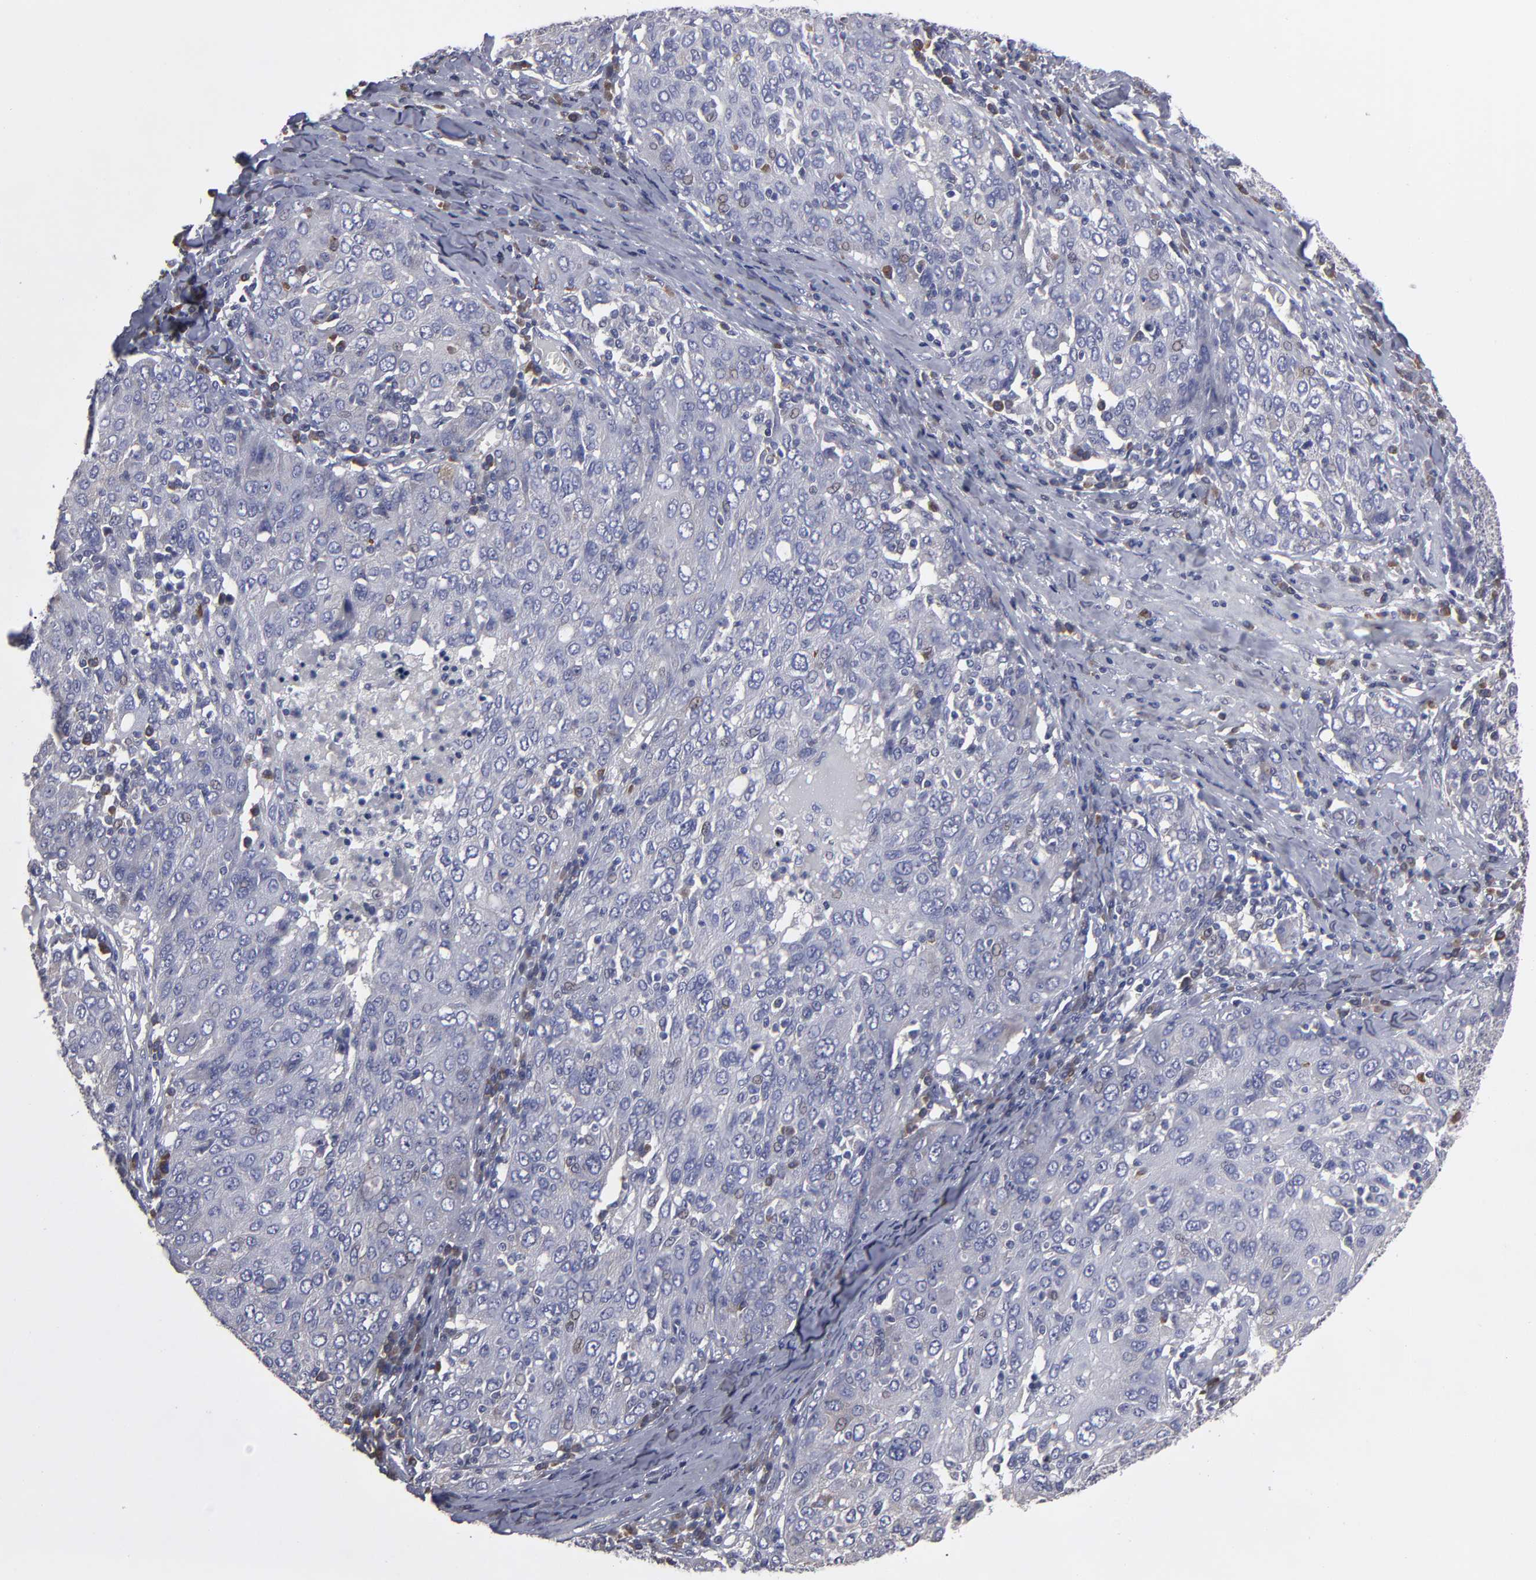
{"staining": {"intensity": "weak", "quantity": "<25%", "location": "nuclear"}, "tissue": "ovarian cancer", "cell_type": "Tumor cells", "image_type": "cancer", "snomed": [{"axis": "morphology", "description": "Carcinoma, endometroid"}, {"axis": "topography", "description": "Ovary"}], "caption": "There is no significant expression in tumor cells of endometroid carcinoma (ovarian).", "gene": "CEP97", "patient": {"sex": "female", "age": 50}}